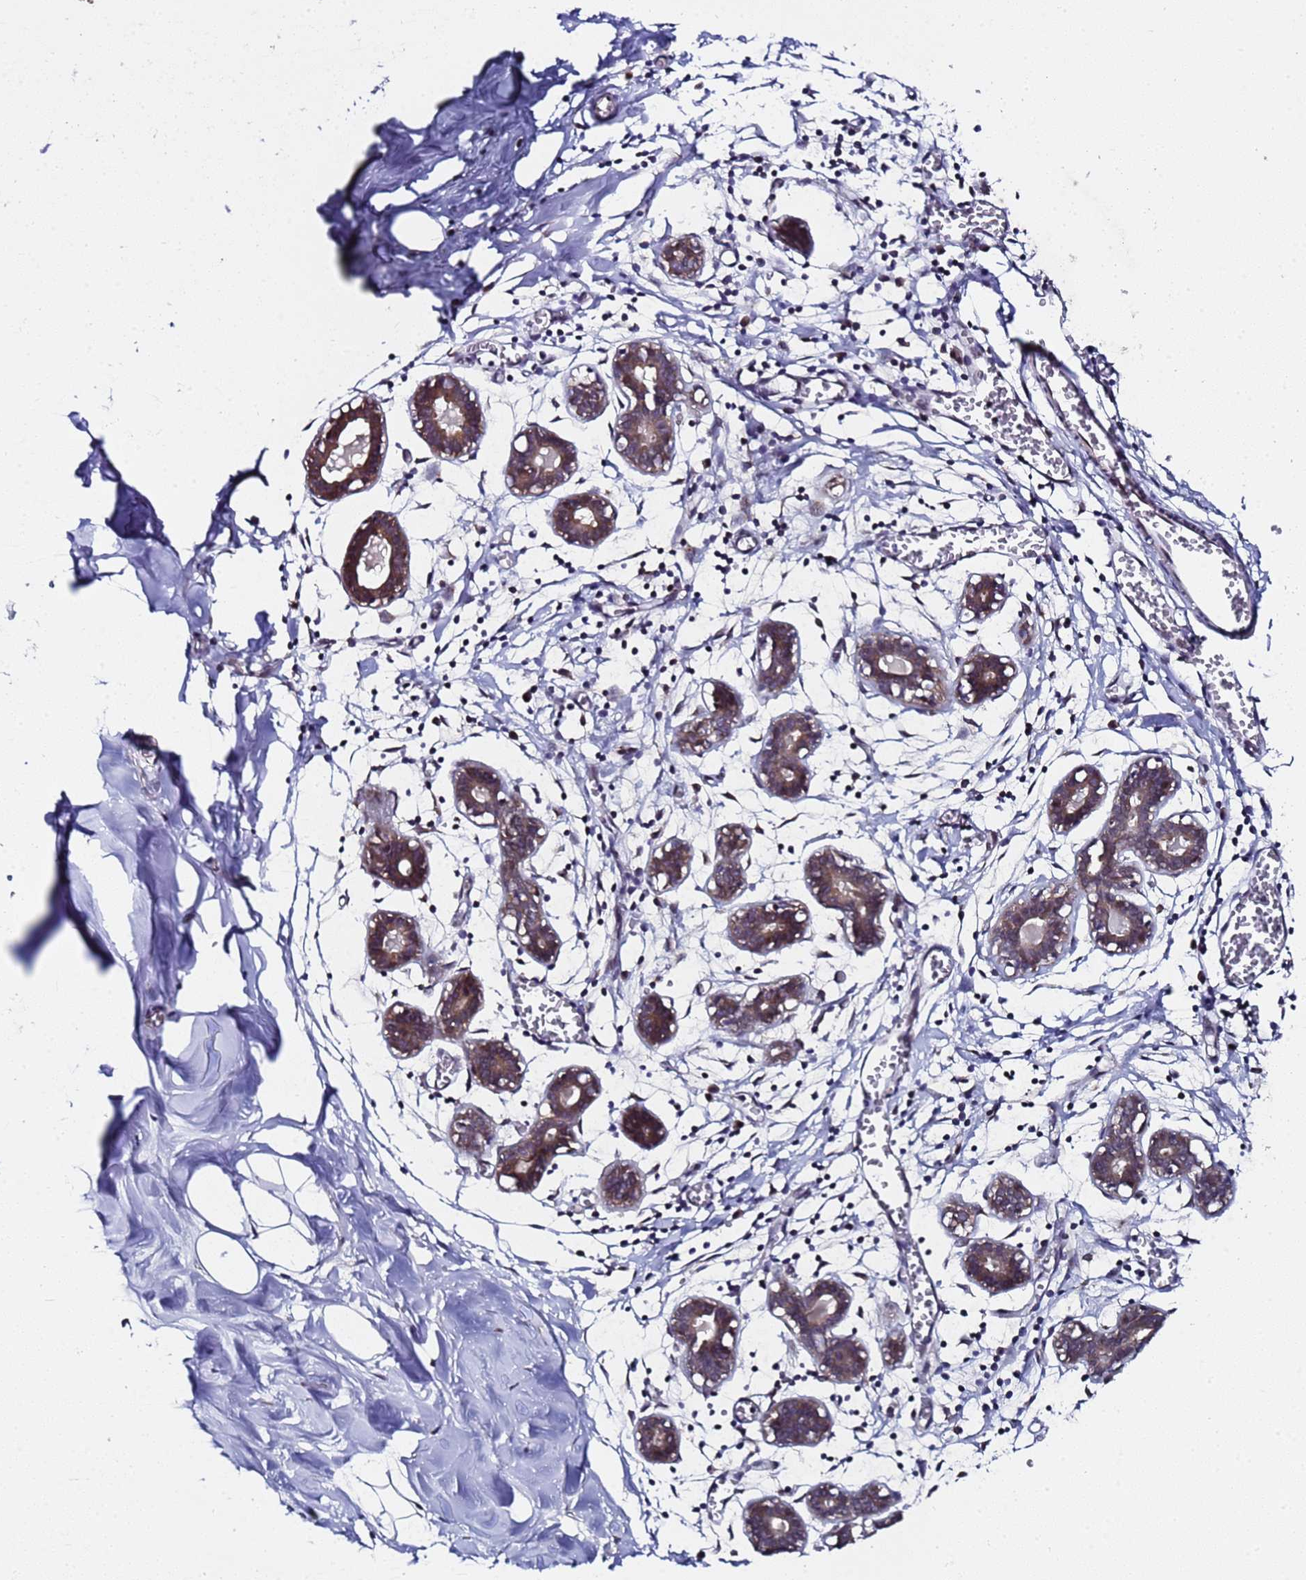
{"staining": {"intensity": "moderate", "quantity": ">75%", "location": "cytoplasmic/membranous"}, "tissue": "breast", "cell_type": "Glandular cells", "image_type": "normal", "snomed": [{"axis": "morphology", "description": "Normal tissue, NOS"}, {"axis": "topography", "description": "Breast"}], "caption": "IHC of benign breast displays medium levels of moderate cytoplasmic/membranous positivity in approximately >75% of glandular cells.", "gene": "ANAPC13", "patient": {"sex": "female", "age": 27}}